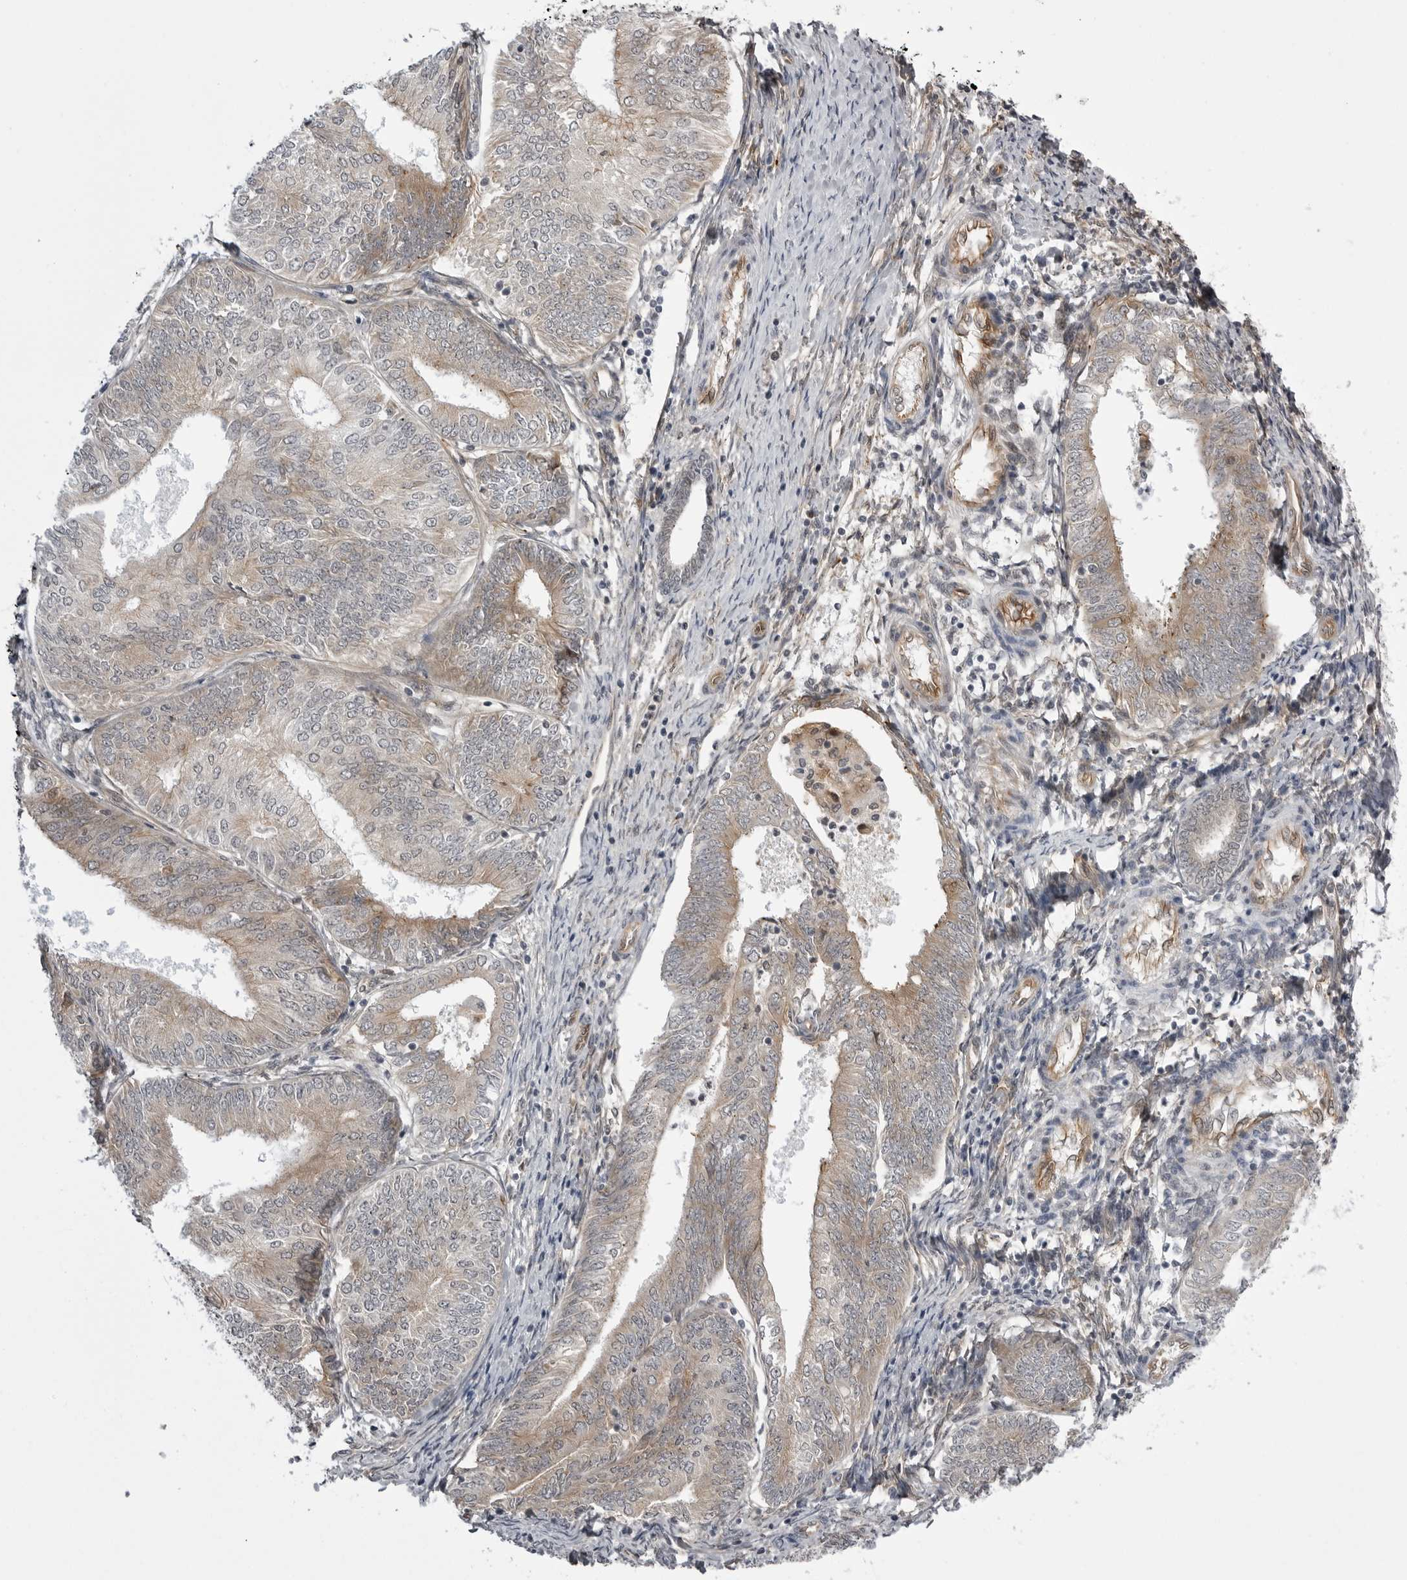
{"staining": {"intensity": "weak", "quantity": "25%-75%", "location": "cytoplasmic/membranous"}, "tissue": "endometrial cancer", "cell_type": "Tumor cells", "image_type": "cancer", "snomed": [{"axis": "morphology", "description": "Adenocarcinoma, NOS"}, {"axis": "topography", "description": "Endometrium"}], "caption": "This is an image of immunohistochemistry staining of endometrial adenocarcinoma, which shows weak positivity in the cytoplasmic/membranous of tumor cells.", "gene": "ARL5A", "patient": {"sex": "female", "age": 58}}